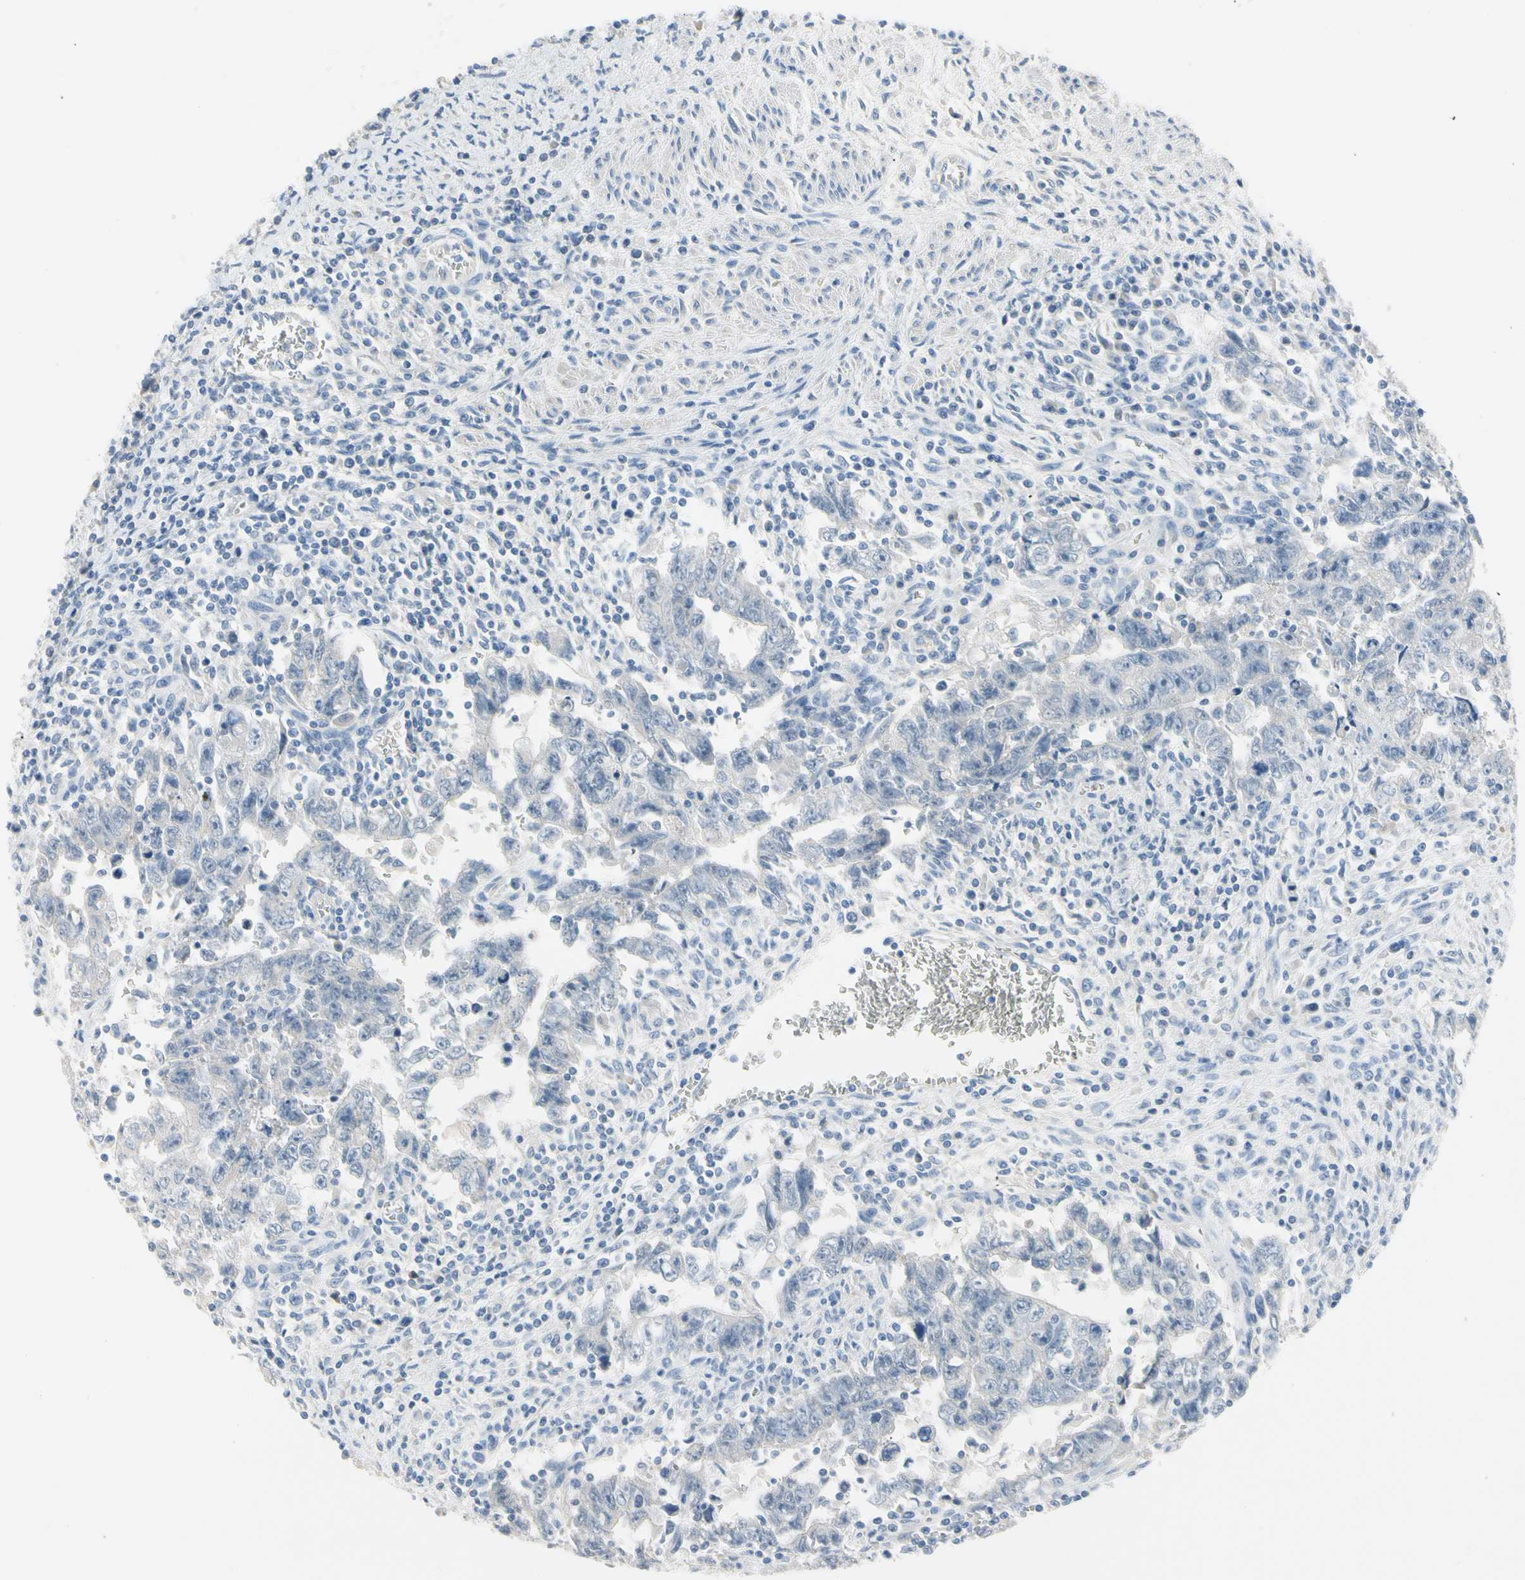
{"staining": {"intensity": "negative", "quantity": "none", "location": "none"}, "tissue": "testis cancer", "cell_type": "Tumor cells", "image_type": "cancer", "snomed": [{"axis": "morphology", "description": "Carcinoma, Embryonal, NOS"}, {"axis": "topography", "description": "Testis"}], "caption": "High power microscopy photomicrograph of an immunohistochemistry photomicrograph of testis embryonal carcinoma, revealing no significant positivity in tumor cells.", "gene": "MARK1", "patient": {"sex": "male", "age": 28}}